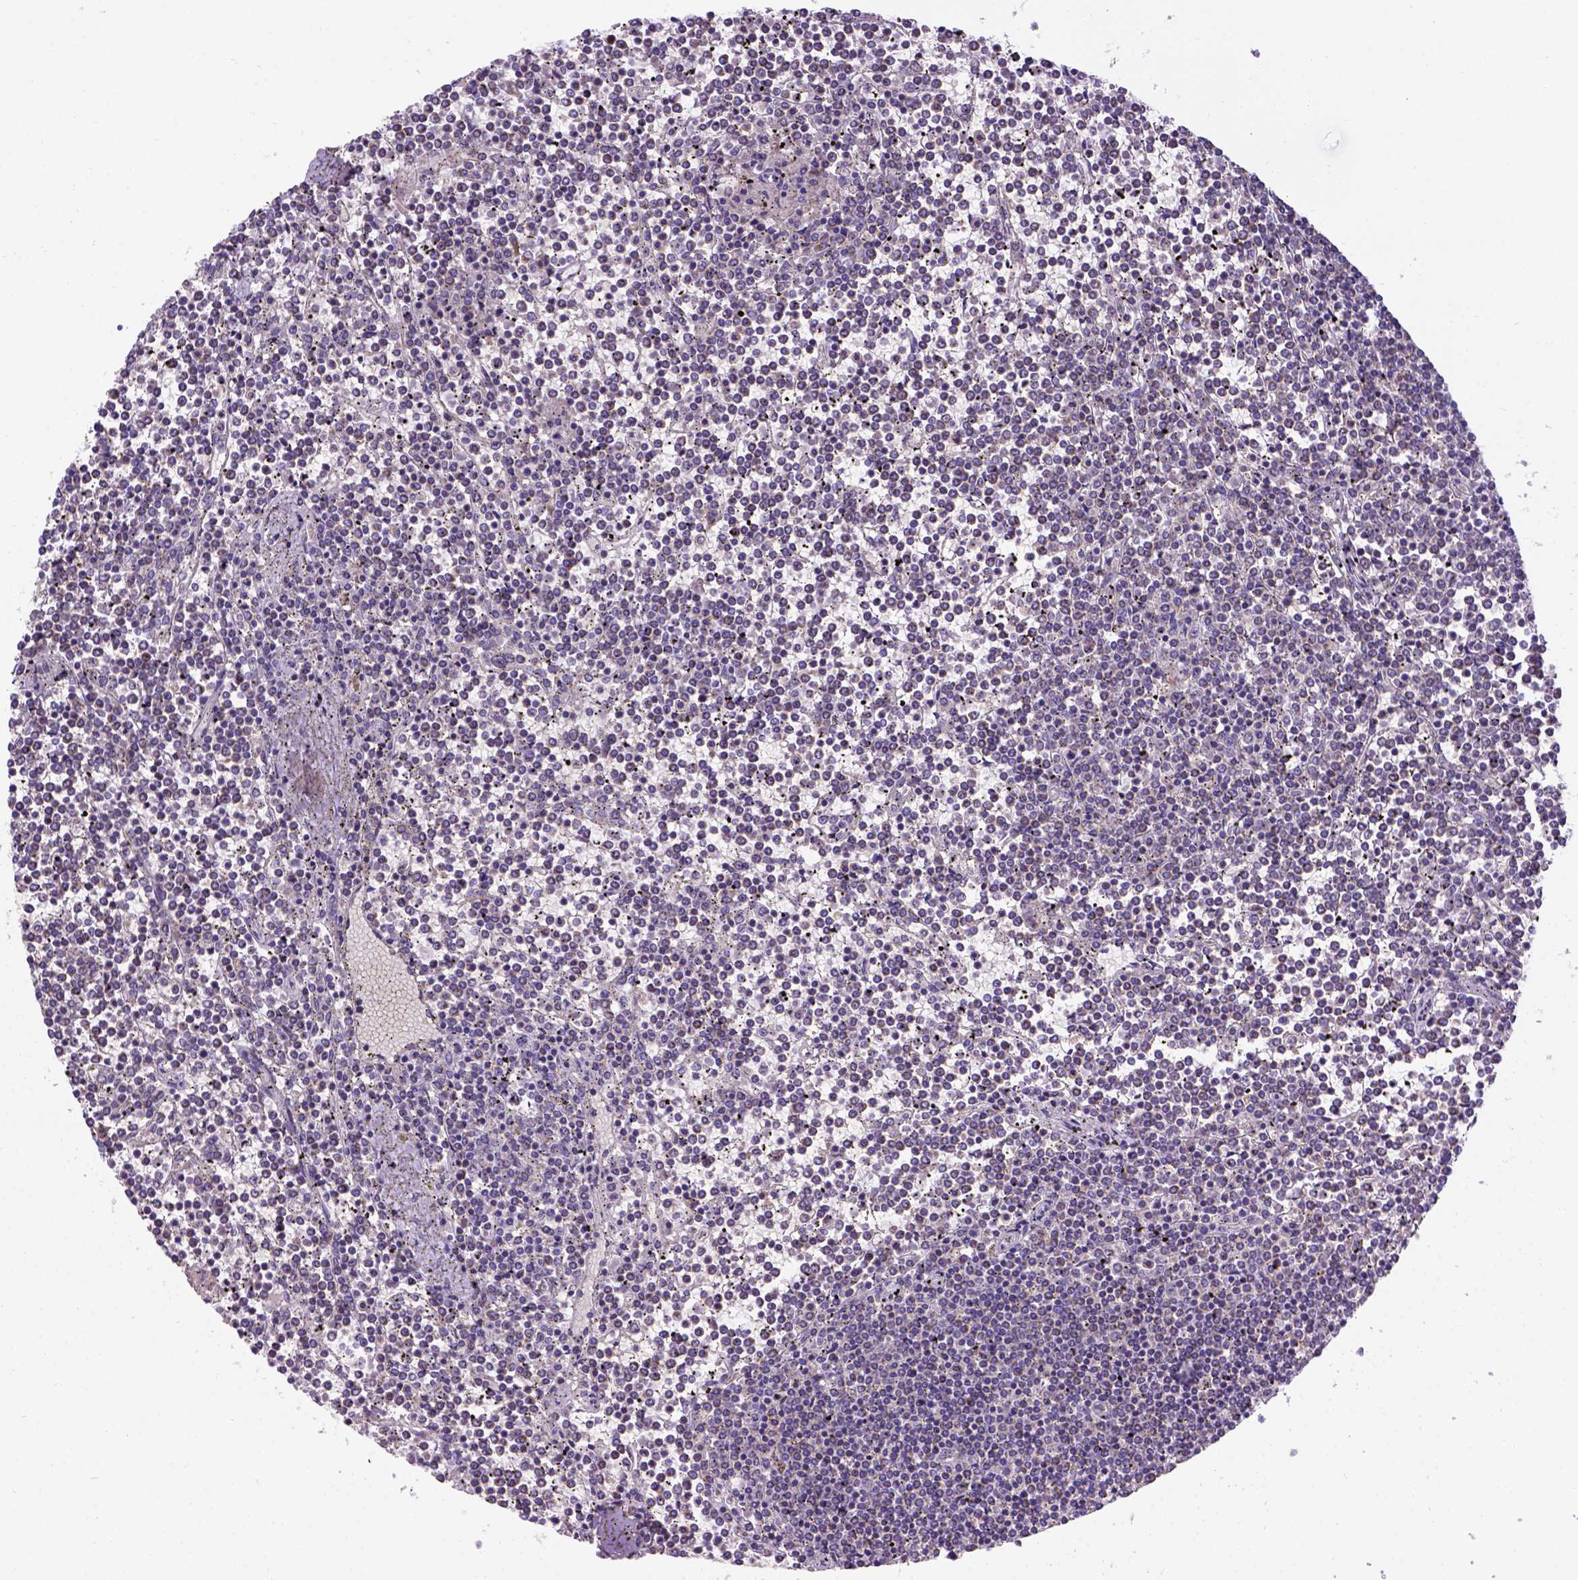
{"staining": {"intensity": "negative", "quantity": "none", "location": "none"}, "tissue": "lymphoma", "cell_type": "Tumor cells", "image_type": "cancer", "snomed": [{"axis": "morphology", "description": "Malignant lymphoma, non-Hodgkin's type, Low grade"}, {"axis": "topography", "description": "Spleen"}], "caption": "This is a image of immunohistochemistry staining of lymphoma, which shows no positivity in tumor cells.", "gene": "L2HGDH", "patient": {"sex": "female", "age": 19}}